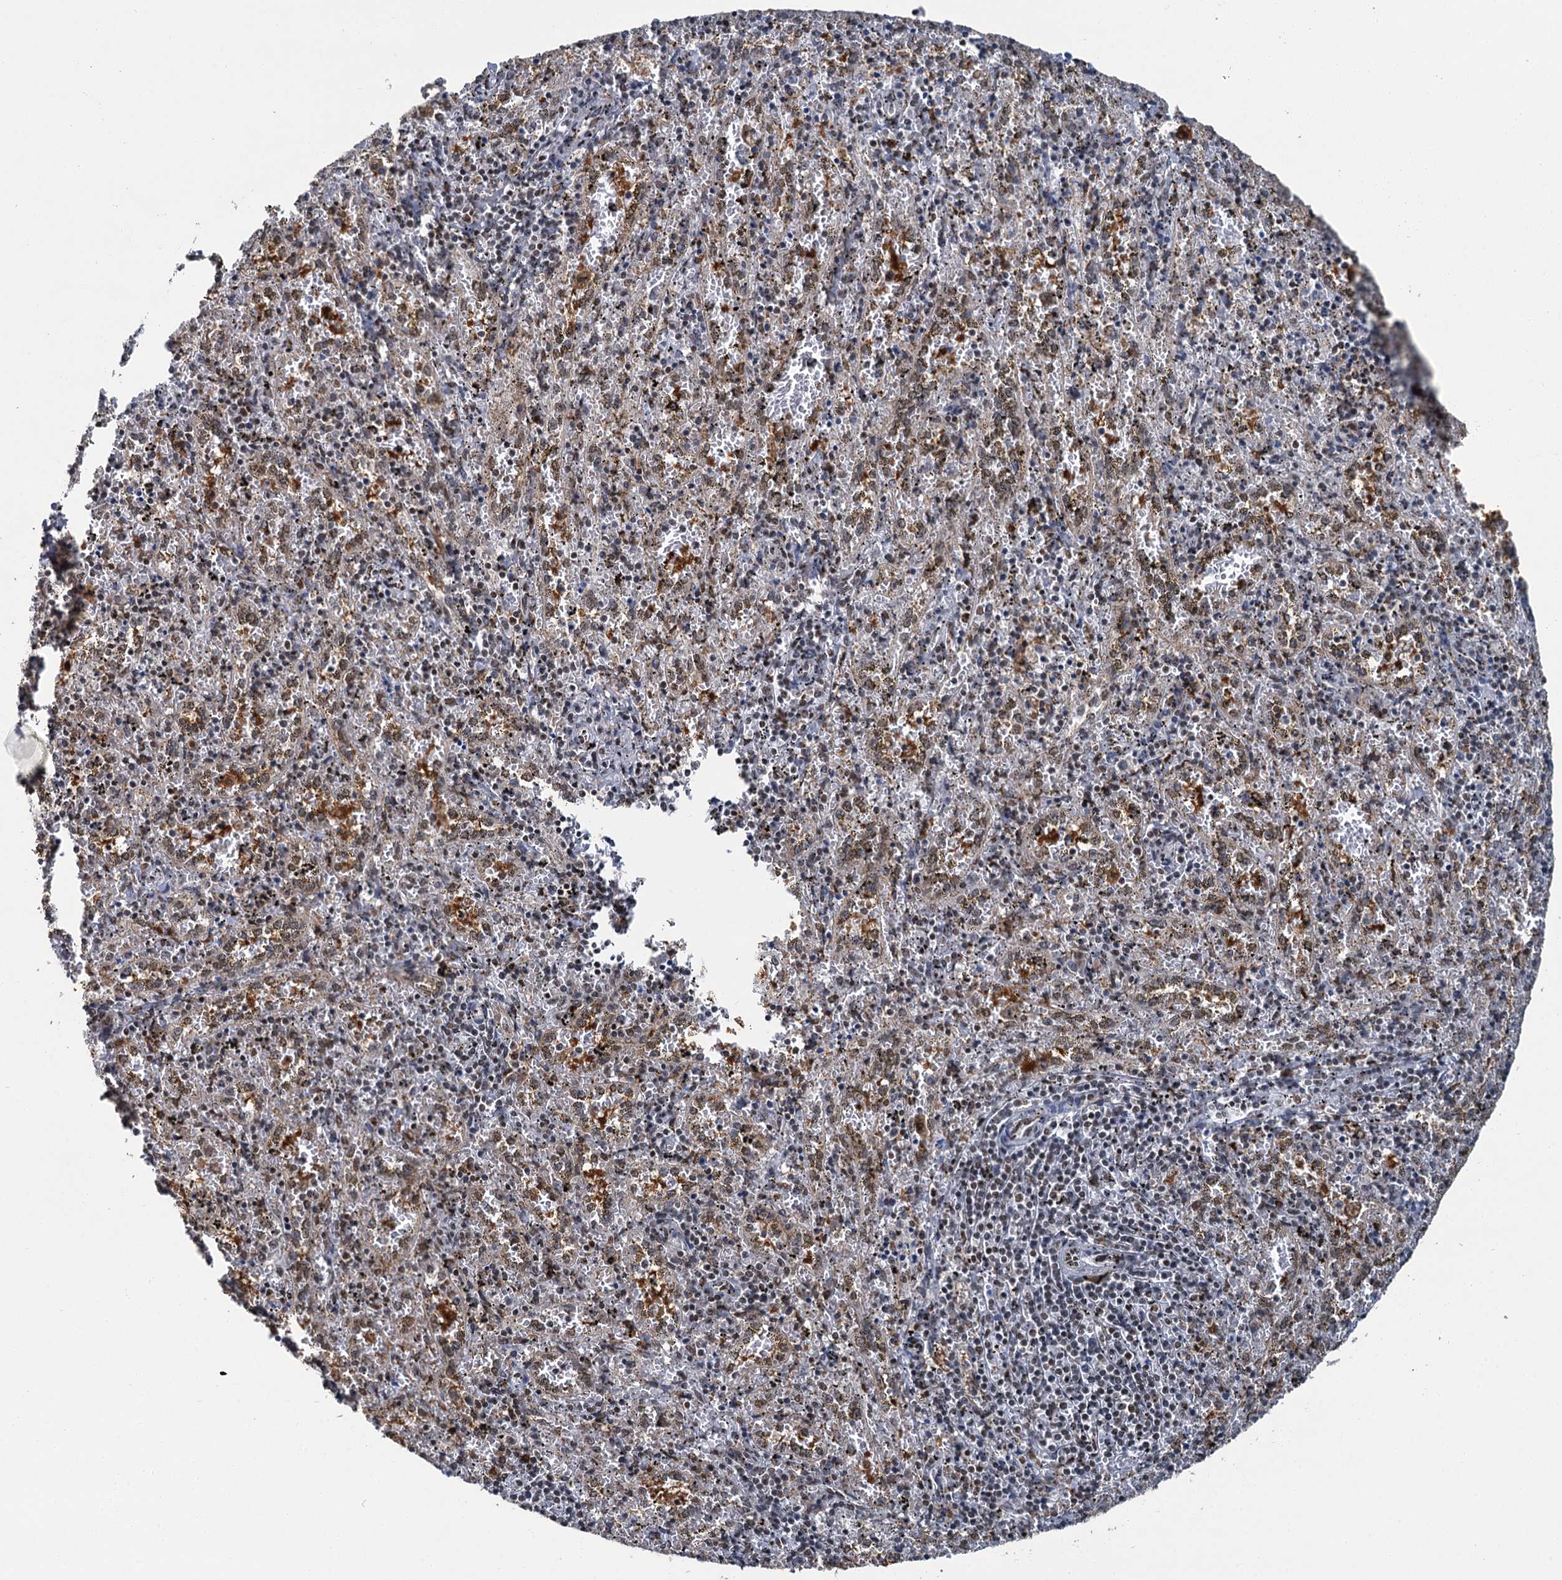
{"staining": {"intensity": "weak", "quantity": "<25%", "location": "nuclear"}, "tissue": "spleen", "cell_type": "Cells in red pulp", "image_type": "normal", "snomed": [{"axis": "morphology", "description": "Normal tissue, NOS"}, {"axis": "topography", "description": "Spleen"}], "caption": "A photomicrograph of spleen stained for a protein shows no brown staining in cells in red pulp.", "gene": "PPHLN1", "patient": {"sex": "male", "age": 11}}